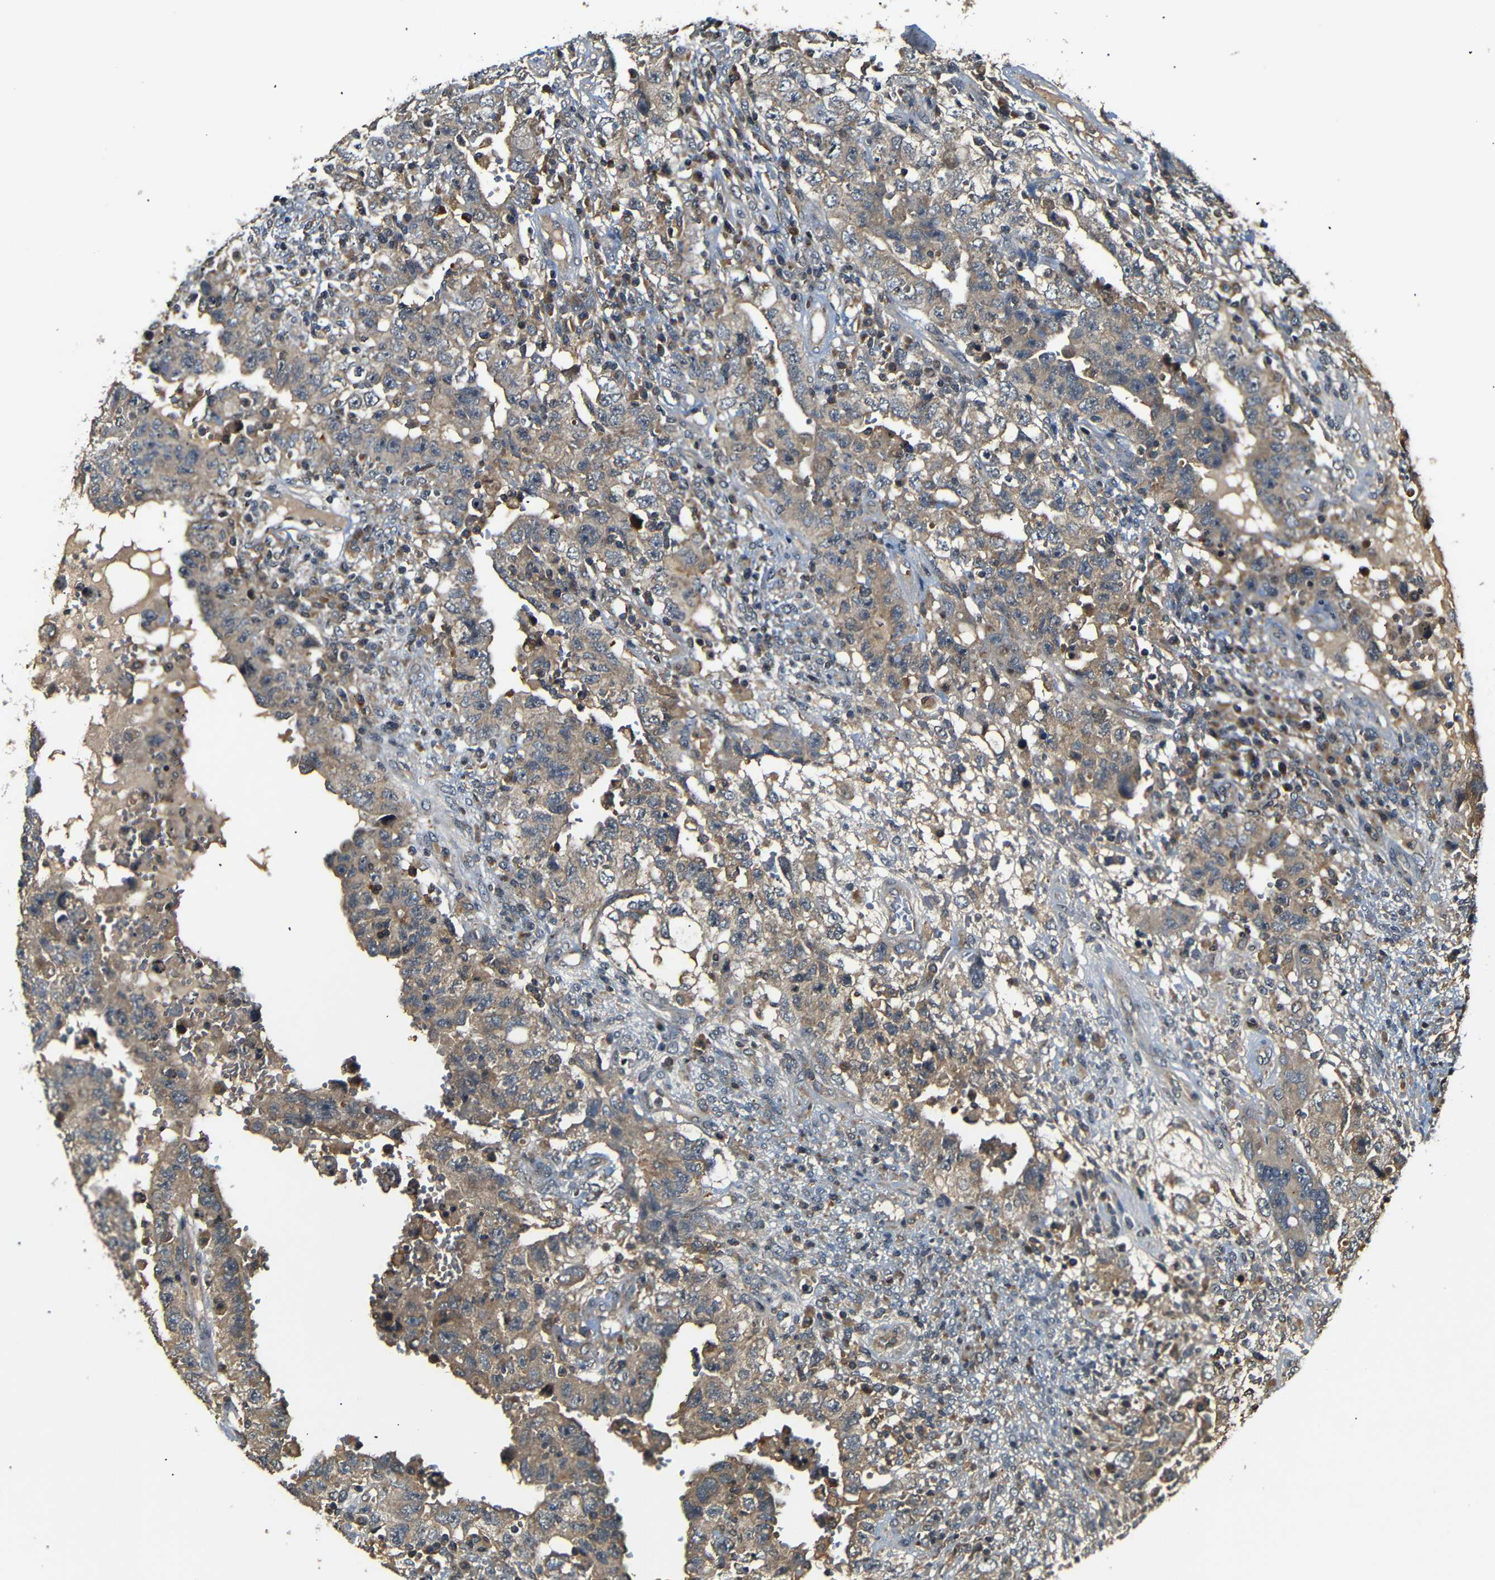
{"staining": {"intensity": "moderate", "quantity": ">75%", "location": "cytoplasmic/membranous"}, "tissue": "testis cancer", "cell_type": "Tumor cells", "image_type": "cancer", "snomed": [{"axis": "morphology", "description": "Carcinoma, Embryonal, NOS"}, {"axis": "topography", "description": "Testis"}], "caption": "Immunohistochemical staining of human testis cancer exhibits medium levels of moderate cytoplasmic/membranous staining in approximately >75% of tumor cells.", "gene": "TANK", "patient": {"sex": "male", "age": 26}}